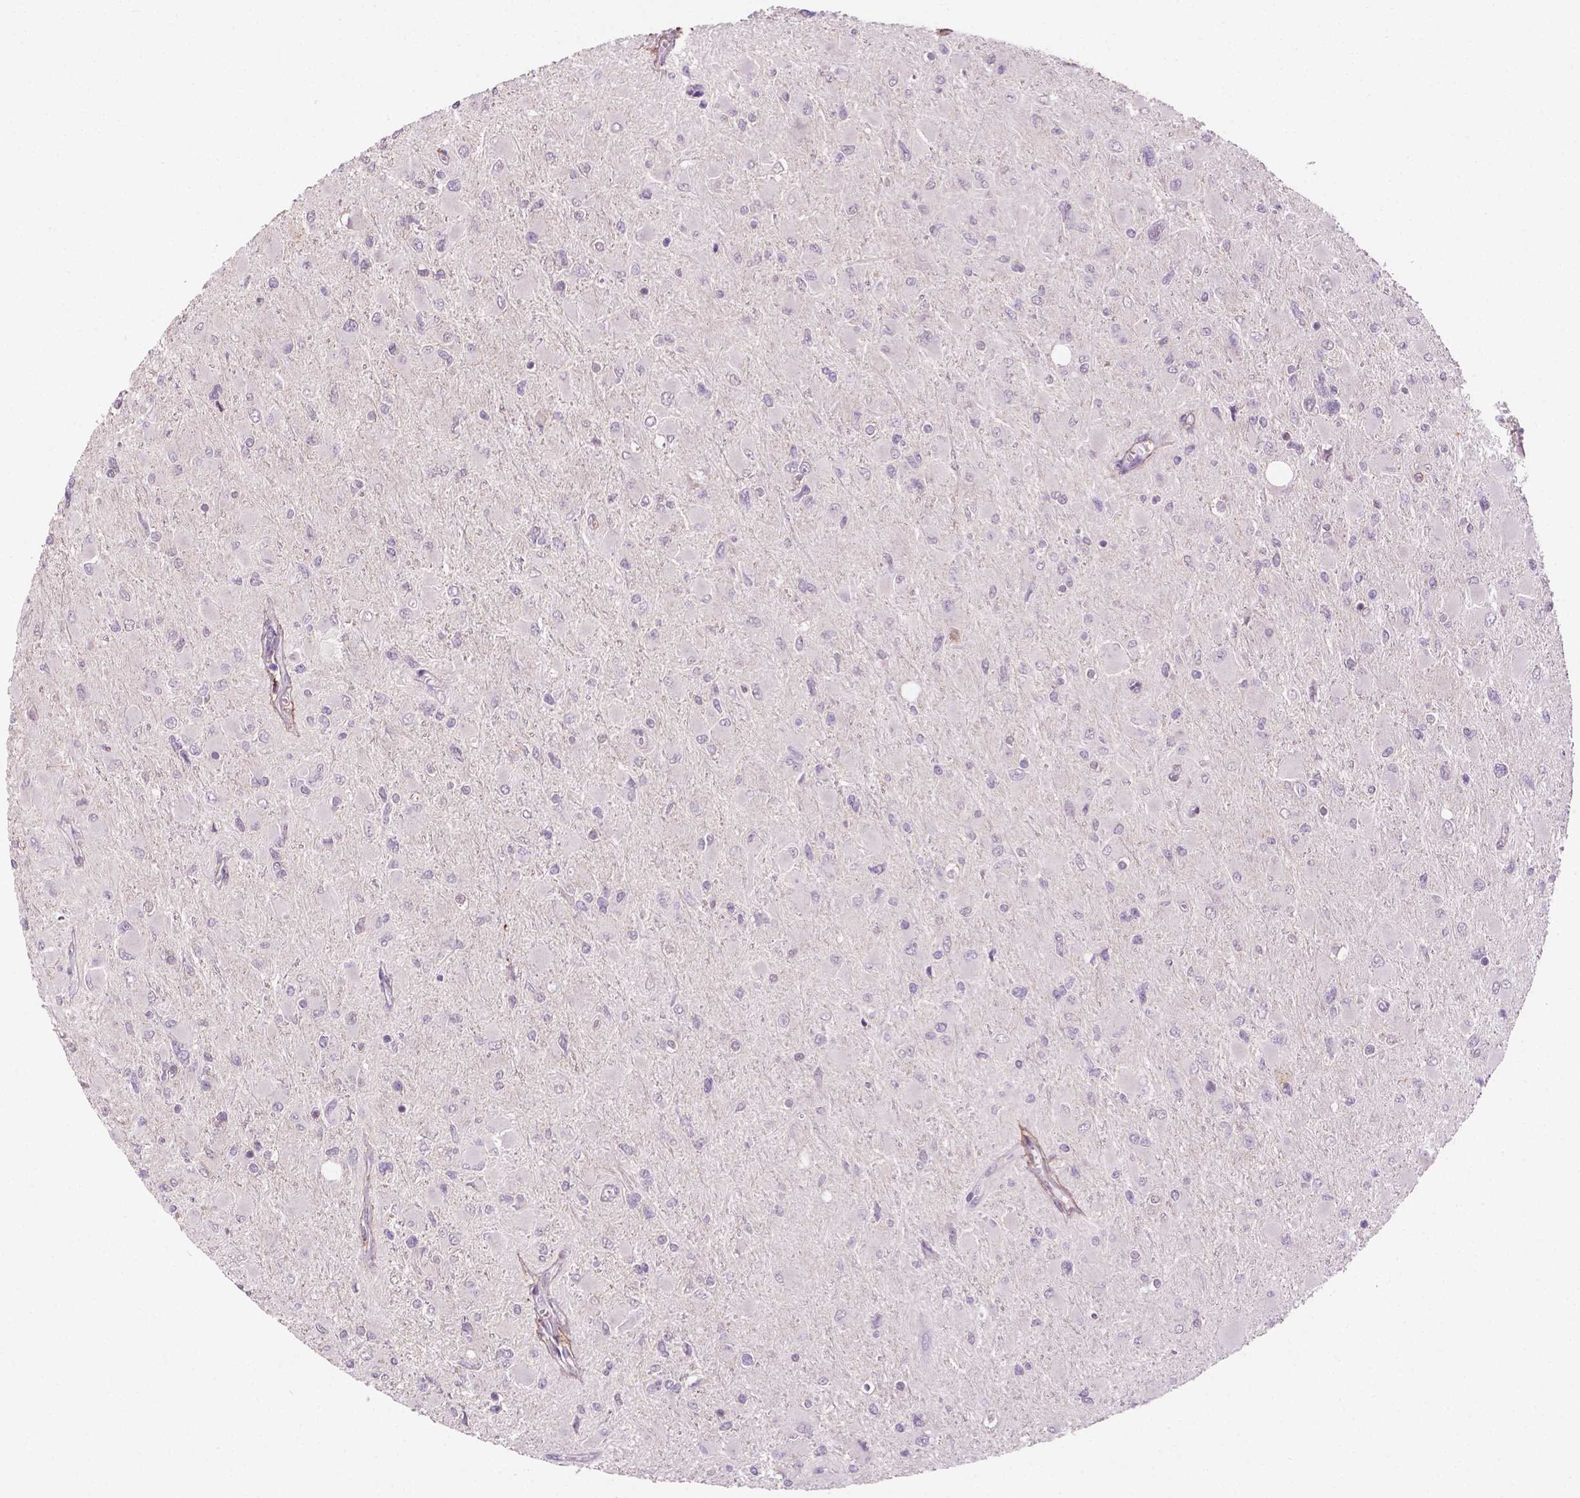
{"staining": {"intensity": "negative", "quantity": "none", "location": "none"}, "tissue": "glioma", "cell_type": "Tumor cells", "image_type": "cancer", "snomed": [{"axis": "morphology", "description": "Glioma, malignant, High grade"}, {"axis": "topography", "description": "Cerebral cortex"}], "caption": "Tumor cells are negative for brown protein staining in malignant high-grade glioma. (Brightfield microscopy of DAB (3,3'-diaminobenzidine) immunohistochemistry at high magnification).", "gene": "DLG2", "patient": {"sex": "female", "age": 36}}